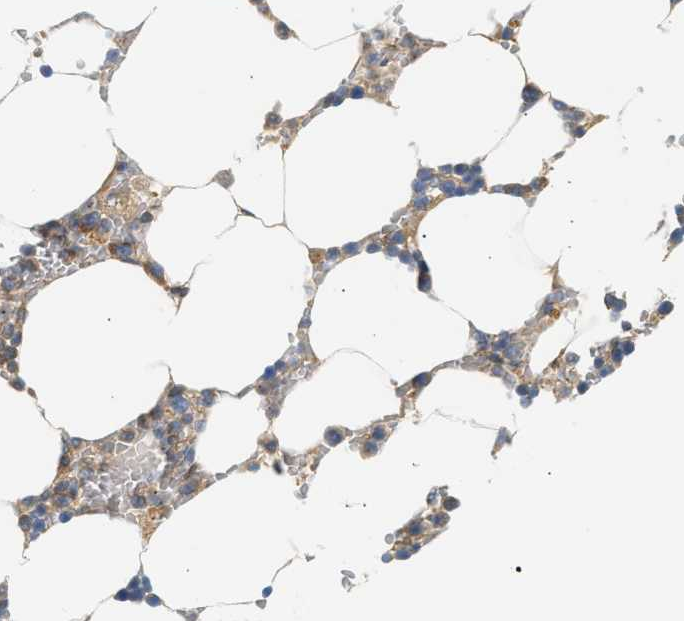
{"staining": {"intensity": "moderate", "quantity": "<25%", "location": "cytoplasmic/membranous"}, "tissue": "bone marrow", "cell_type": "Hematopoietic cells", "image_type": "normal", "snomed": [{"axis": "morphology", "description": "Normal tissue, NOS"}, {"axis": "topography", "description": "Bone marrow"}], "caption": "Immunohistochemical staining of benign human bone marrow displays low levels of moderate cytoplasmic/membranous expression in approximately <25% of hematopoietic cells. Immunohistochemistry stains the protein in brown and the nuclei are stained blue.", "gene": "PAFAH1B1", "patient": {"sex": "male", "age": 70}}